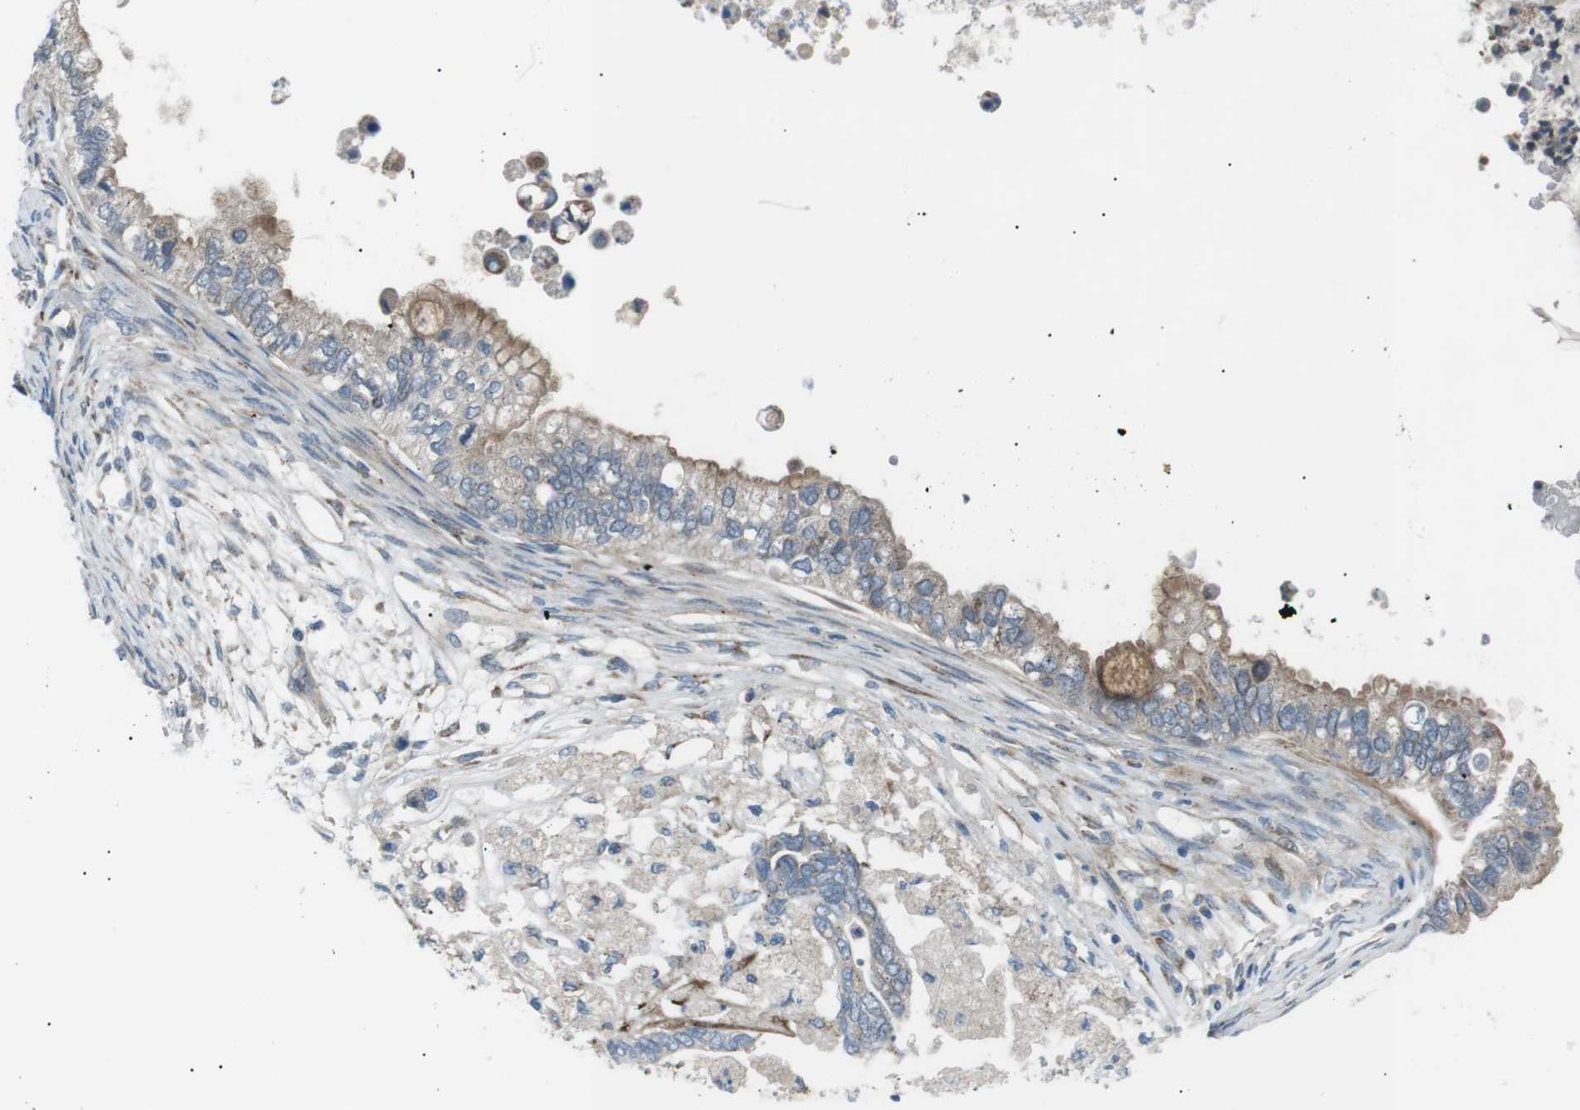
{"staining": {"intensity": "moderate", "quantity": ">75%", "location": "cytoplasmic/membranous"}, "tissue": "ovarian cancer", "cell_type": "Tumor cells", "image_type": "cancer", "snomed": [{"axis": "morphology", "description": "Cystadenocarcinoma, mucinous, NOS"}, {"axis": "topography", "description": "Ovary"}], "caption": "Immunohistochemistry (DAB) staining of human mucinous cystadenocarcinoma (ovarian) displays moderate cytoplasmic/membranous protein staining in about >75% of tumor cells.", "gene": "ARID5B", "patient": {"sex": "female", "age": 80}}